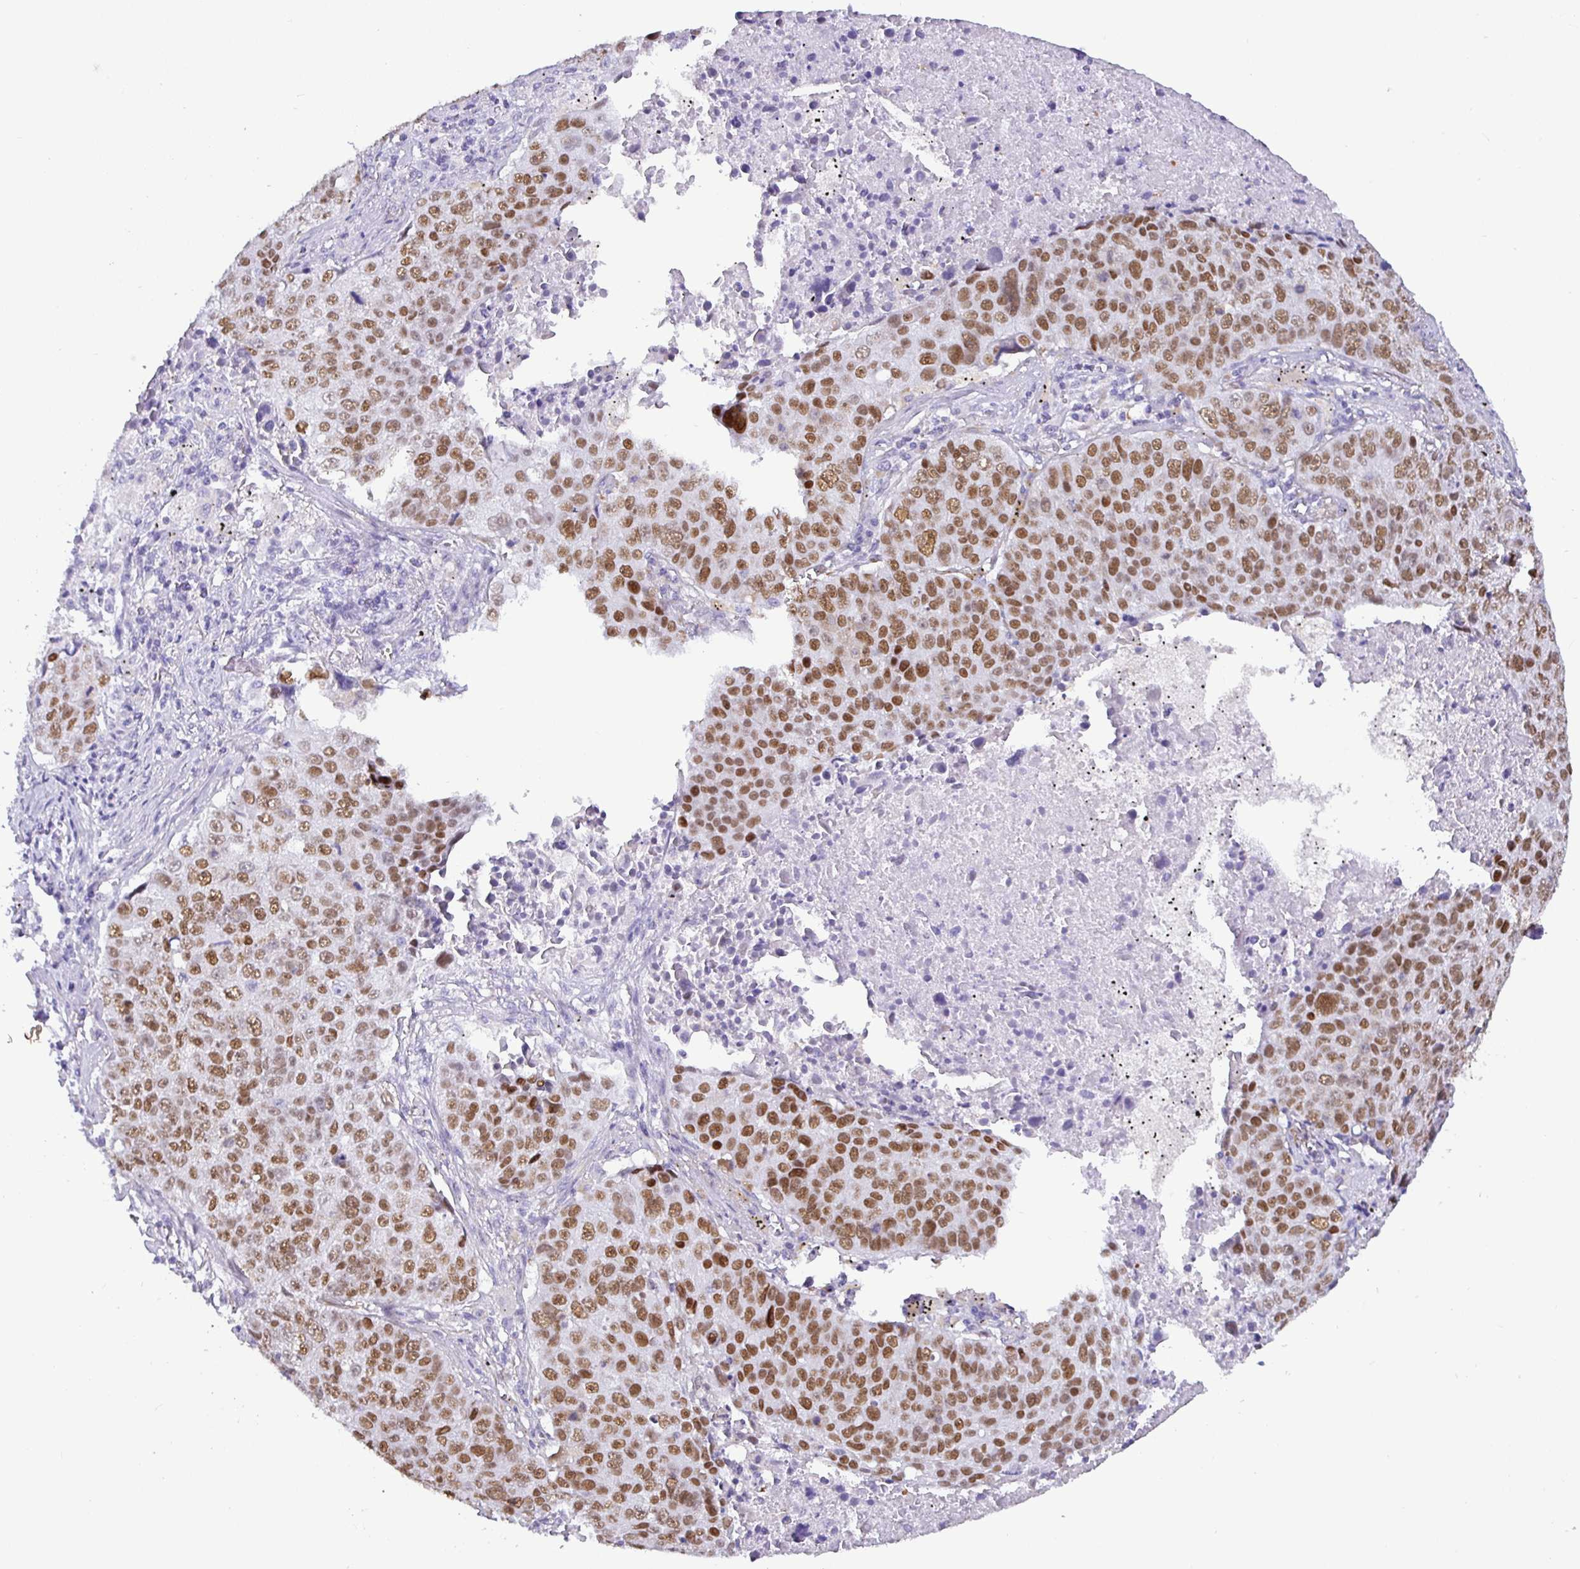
{"staining": {"intensity": "moderate", "quantity": ">75%", "location": "nuclear"}, "tissue": "lung cancer", "cell_type": "Tumor cells", "image_type": "cancer", "snomed": [{"axis": "morphology", "description": "Normal morphology"}, {"axis": "morphology", "description": "Aneuploidy"}, {"axis": "morphology", "description": "Squamous cell carcinoma, NOS"}, {"axis": "topography", "description": "Lymph node"}, {"axis": "topography", "description": "Lung"}], "caption": "Immunohistochemical staining of human lung cancer shows medium levels of moderate nuclear positivity in approximately >75% of tumor cells.", "gene": "NUP188", "patient": {"sex": "female", "age": 76}}